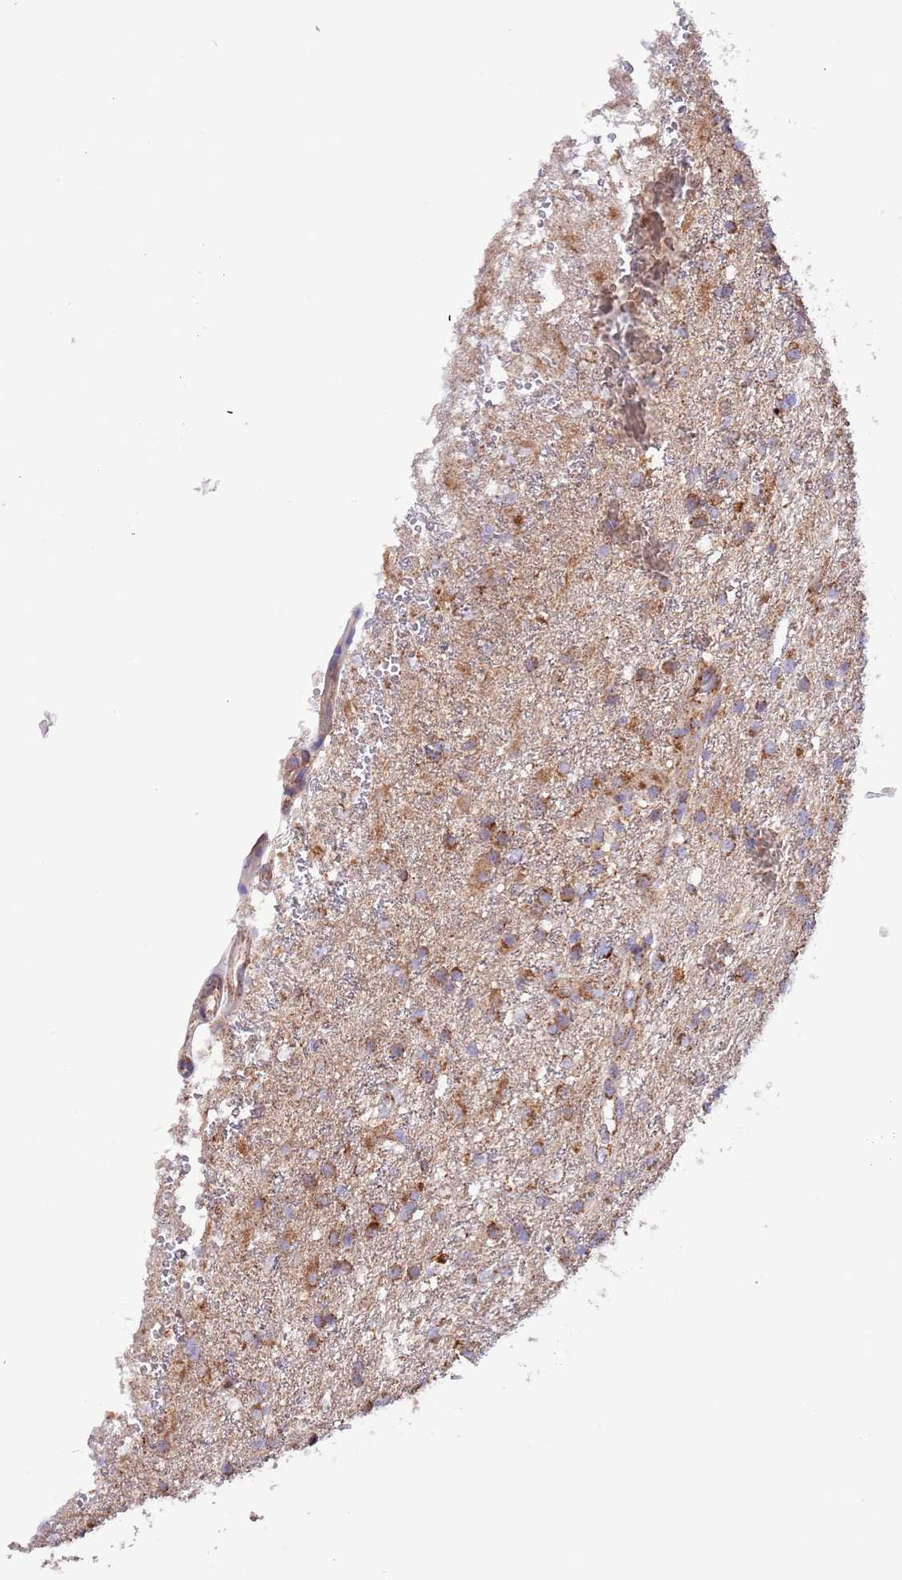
{"staining": {"intensity": "moderate", "quantity": ">75%", "location": "cytoplasmic/membranous"}, "tissue": "glioma", "cell_type": "Tumor cells", "image_type": "cancer", "snomed": [{"axis": "morphology", "description": "Glioma, malignant, High grade"}, {"axis": "topography", "description": "Brain"}], "caption": "Protein expression analysis of human malignant high-grade glioma reveals moderate cytoplasmic/membranous expression in approximately >75% of tumor cells.", "gene": "DNAJA3", "patient": {"sex": "male", "age": 56}}